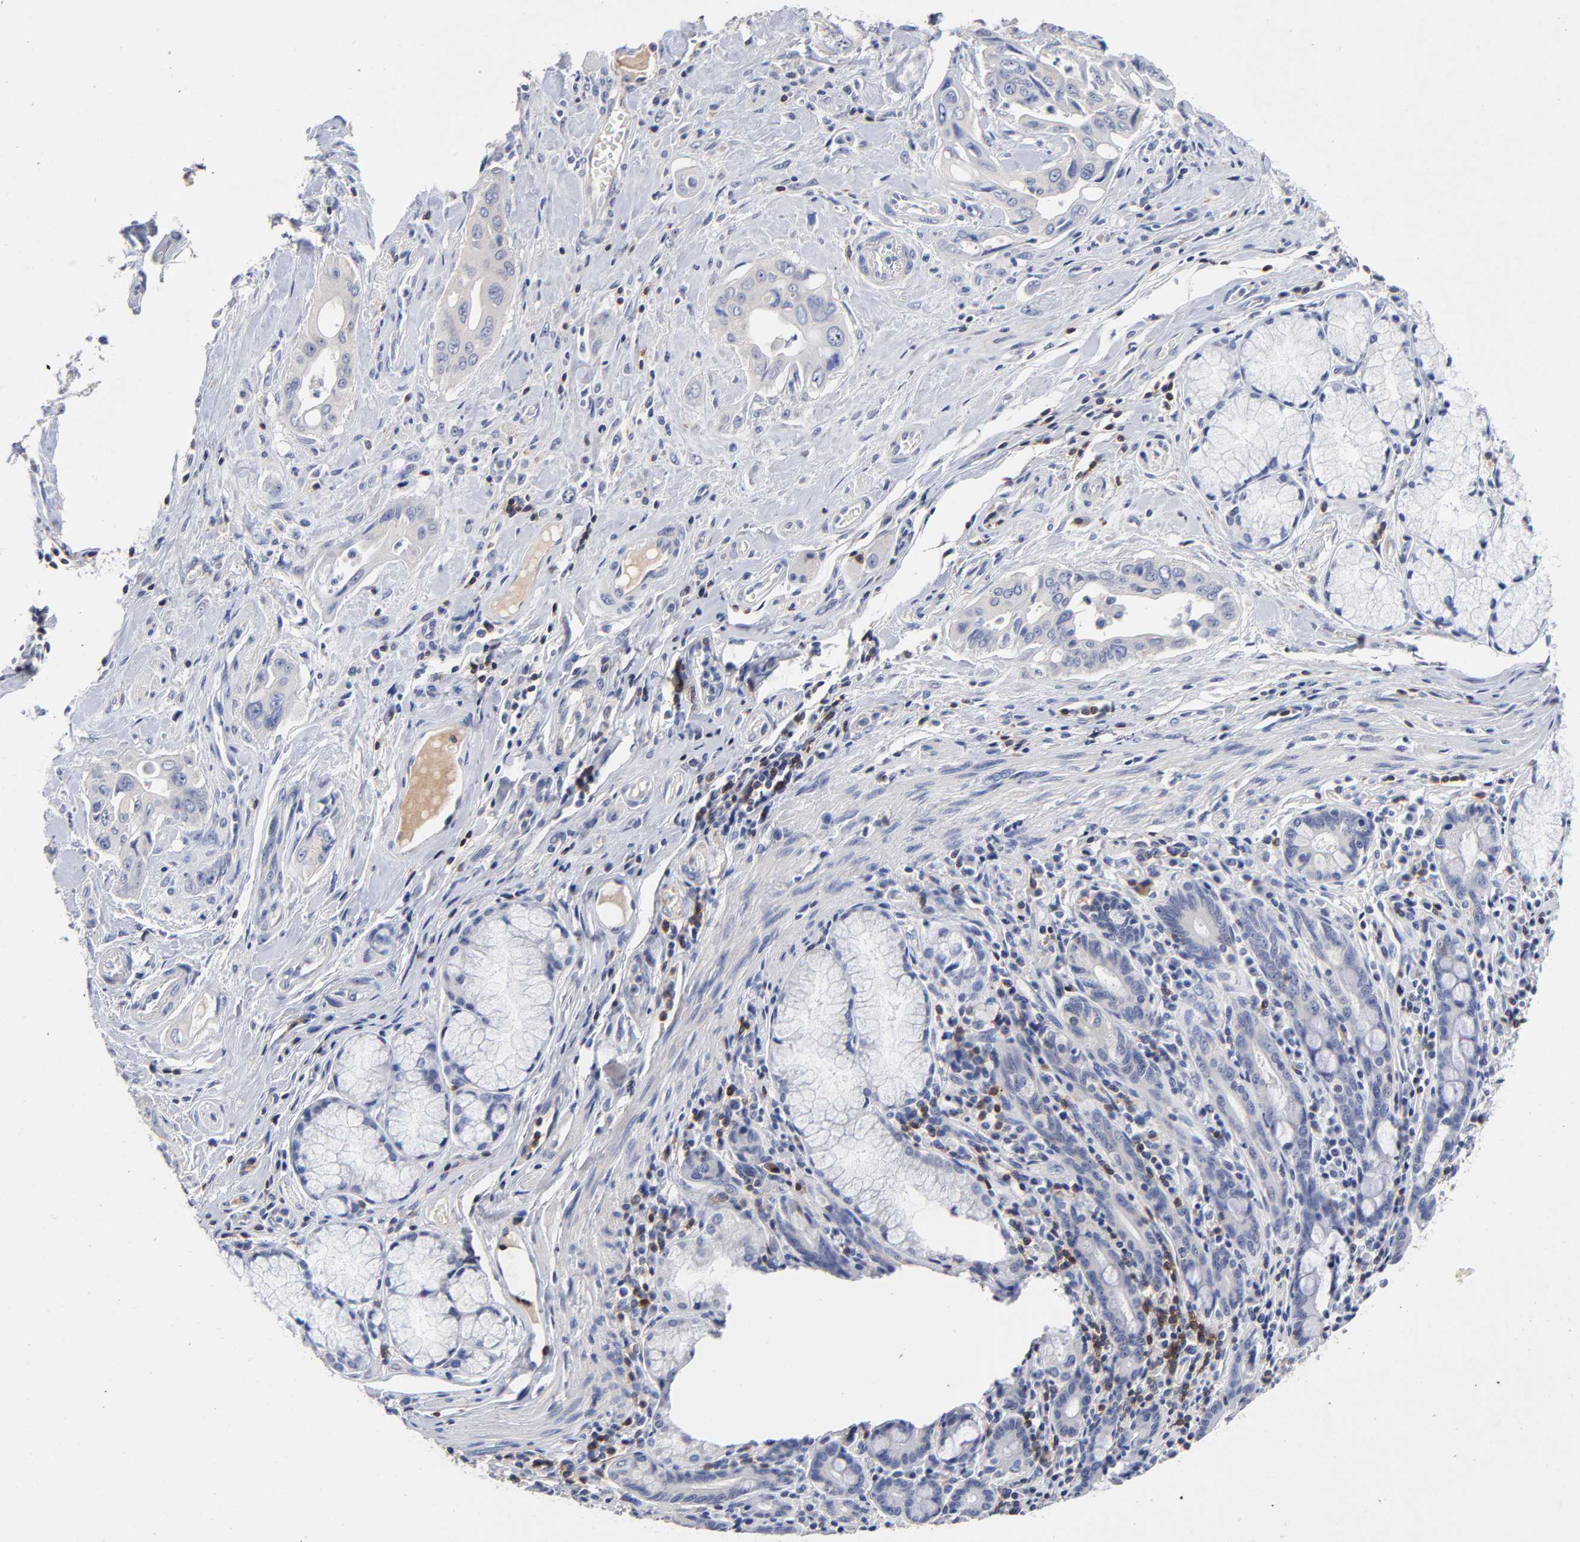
{"staining": {"intensity": "negative", "quantity": "none", "location": "none"}, "tissue": "pancreatic cancer", "cell_type": "Tumor cells", "image_type": "cancer", "snomed": [{"axis": "morphology", "description": "Adenocarcinoma, NOS"}, {"axis": "topography", "description": "Pancreas"}], "caption": "DAB immunohistochemical staining of human adenocarcinoma (pancreatic) demonstrates no significant staining in tumor cells.", "gene": "TRAT1", "patient": {"sex": "male", "age": 77}}